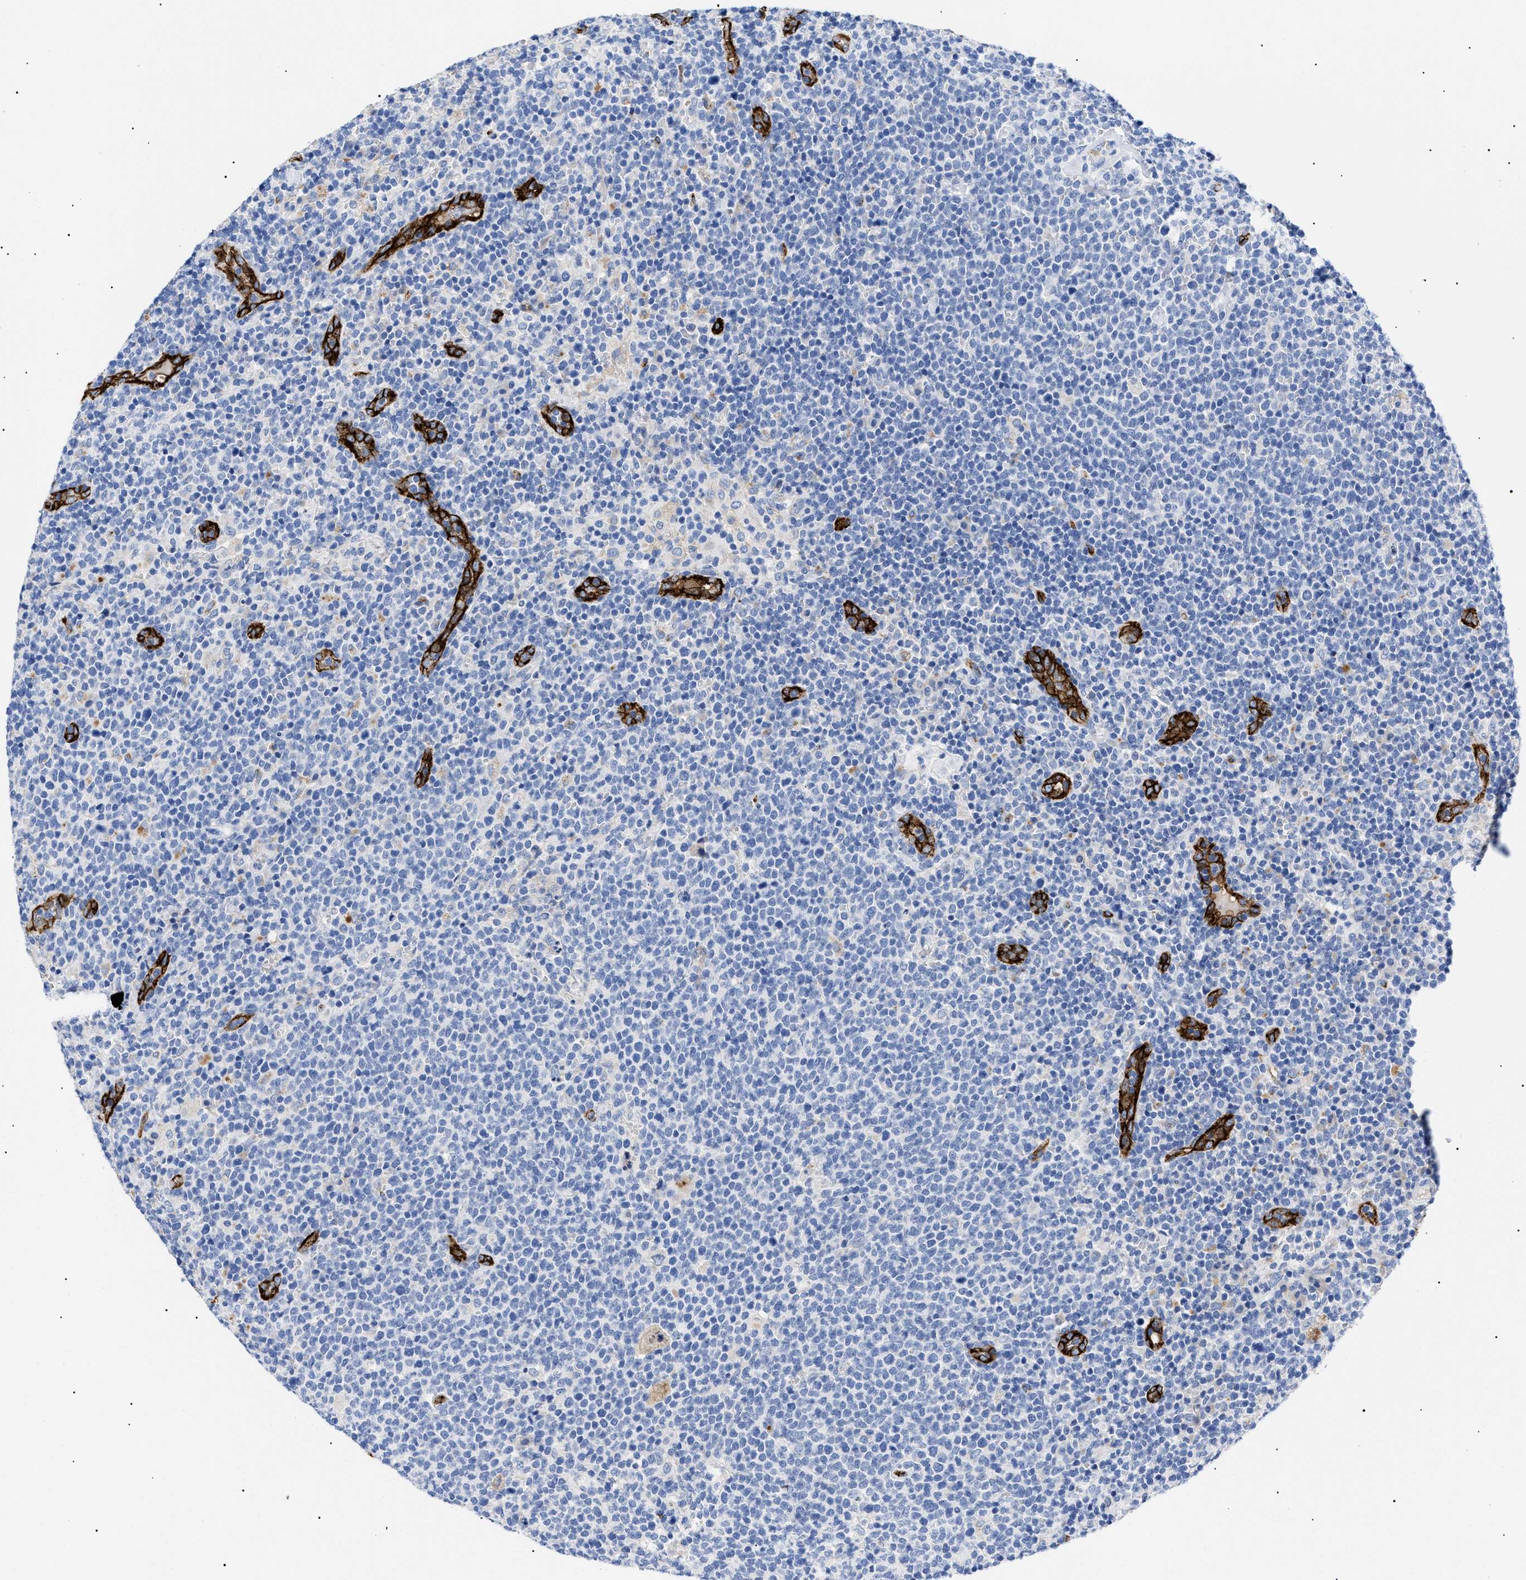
{"staining": {"intensity": "negative", "quantity": "none", "location": "none"}, "tissue": "lymphoma", "cell_type": "Tumor cells", "image_type": "cancer", "snomed": [{"axis": "morphology", "description": "Malignant lymphoma, non-Hodgkin's type, High grade"}, {"axis": "topography", "description": "Lymph node"}], "caption": "Protein analysis of malignant lymphoma, non-Hodgkin's type (high-grade) shows no significant staining in tumor cells. (DAB immunohistochemistry with hematoxylin counter stain).", "gene": "ACKR1", "patient": {"sex": "male", "age": 61}}